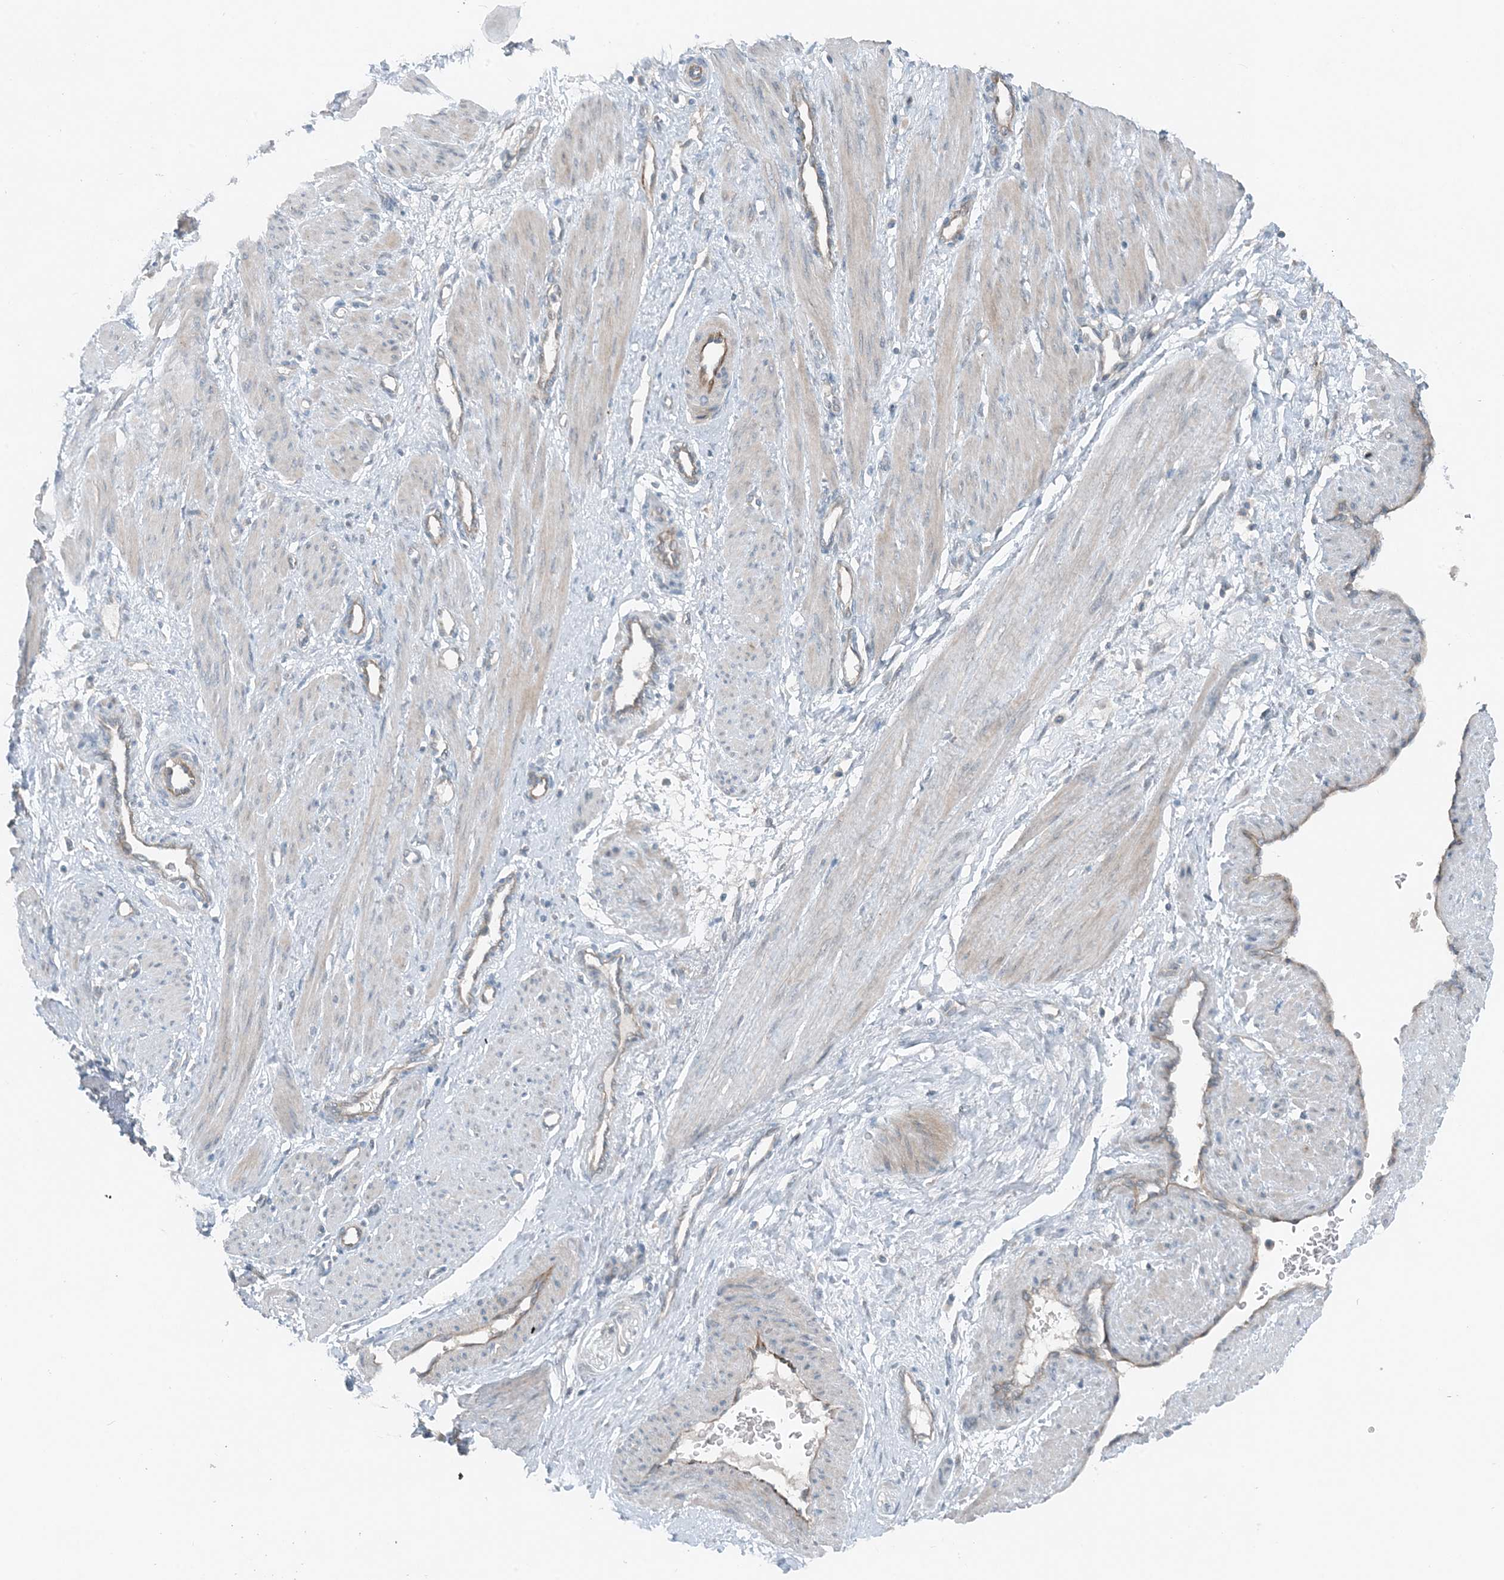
{"staining": {"intensity": "negative", "quantity": "none", "location": "none"}, "tissue": "smooth muscle", "cell_type": "Smooth muscle cells", "image_type": "normal", "snomed": [{"axis": "morphology", "description": "Normal tissue, NOS"}, {"axis": "topography", "description": "Endometrium"}], "caption": "DAB immunohistochemical staining of normal smooth muscle shows no significant expression in smooth muscle cells. (DAB (3,3'-diaminobenzidine) immunohistochemistry visualized using brightfield microscopy, high magnification).", "gene": "MITD1", "patient": {"sex": "female", "age": 33}}